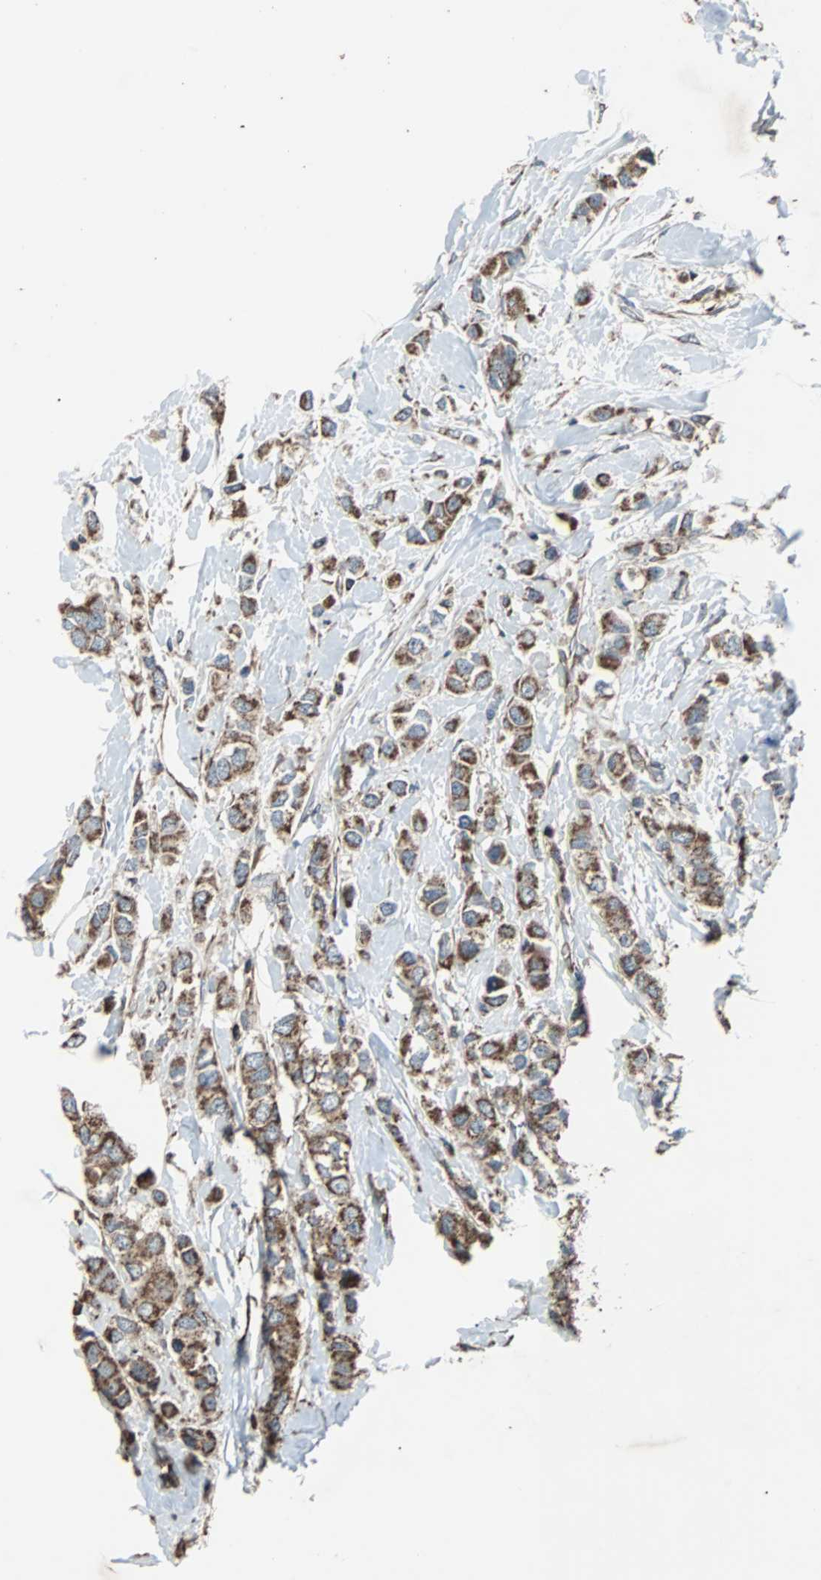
{"staining": {"intensity": "moderate", "quantity": ">75%", "location": "cytoplasmic/membranous"}, "tissue": "breast cancer", "cell_type": "Tumor cells", "image_type": "cancer", "snomed": [{"axis": "morphology", "description": "Duct carcinoma"}, {"axis": "topography", "description": "Breast"}], "caption": "Immunohistochemical staining of human breast cancer shows medium levels of moderate cytoplasmic/membranous protein expression in approximately >75% of tumor cells. The protein of interest is stained brown, and the nuclei are stained in blue (DAB (3,3'-diaminobenzidine) IHC with brightfield microscopy, high magnification).", "gene": "ACTR3", "patient": {"sex": "female", "age": 50}}